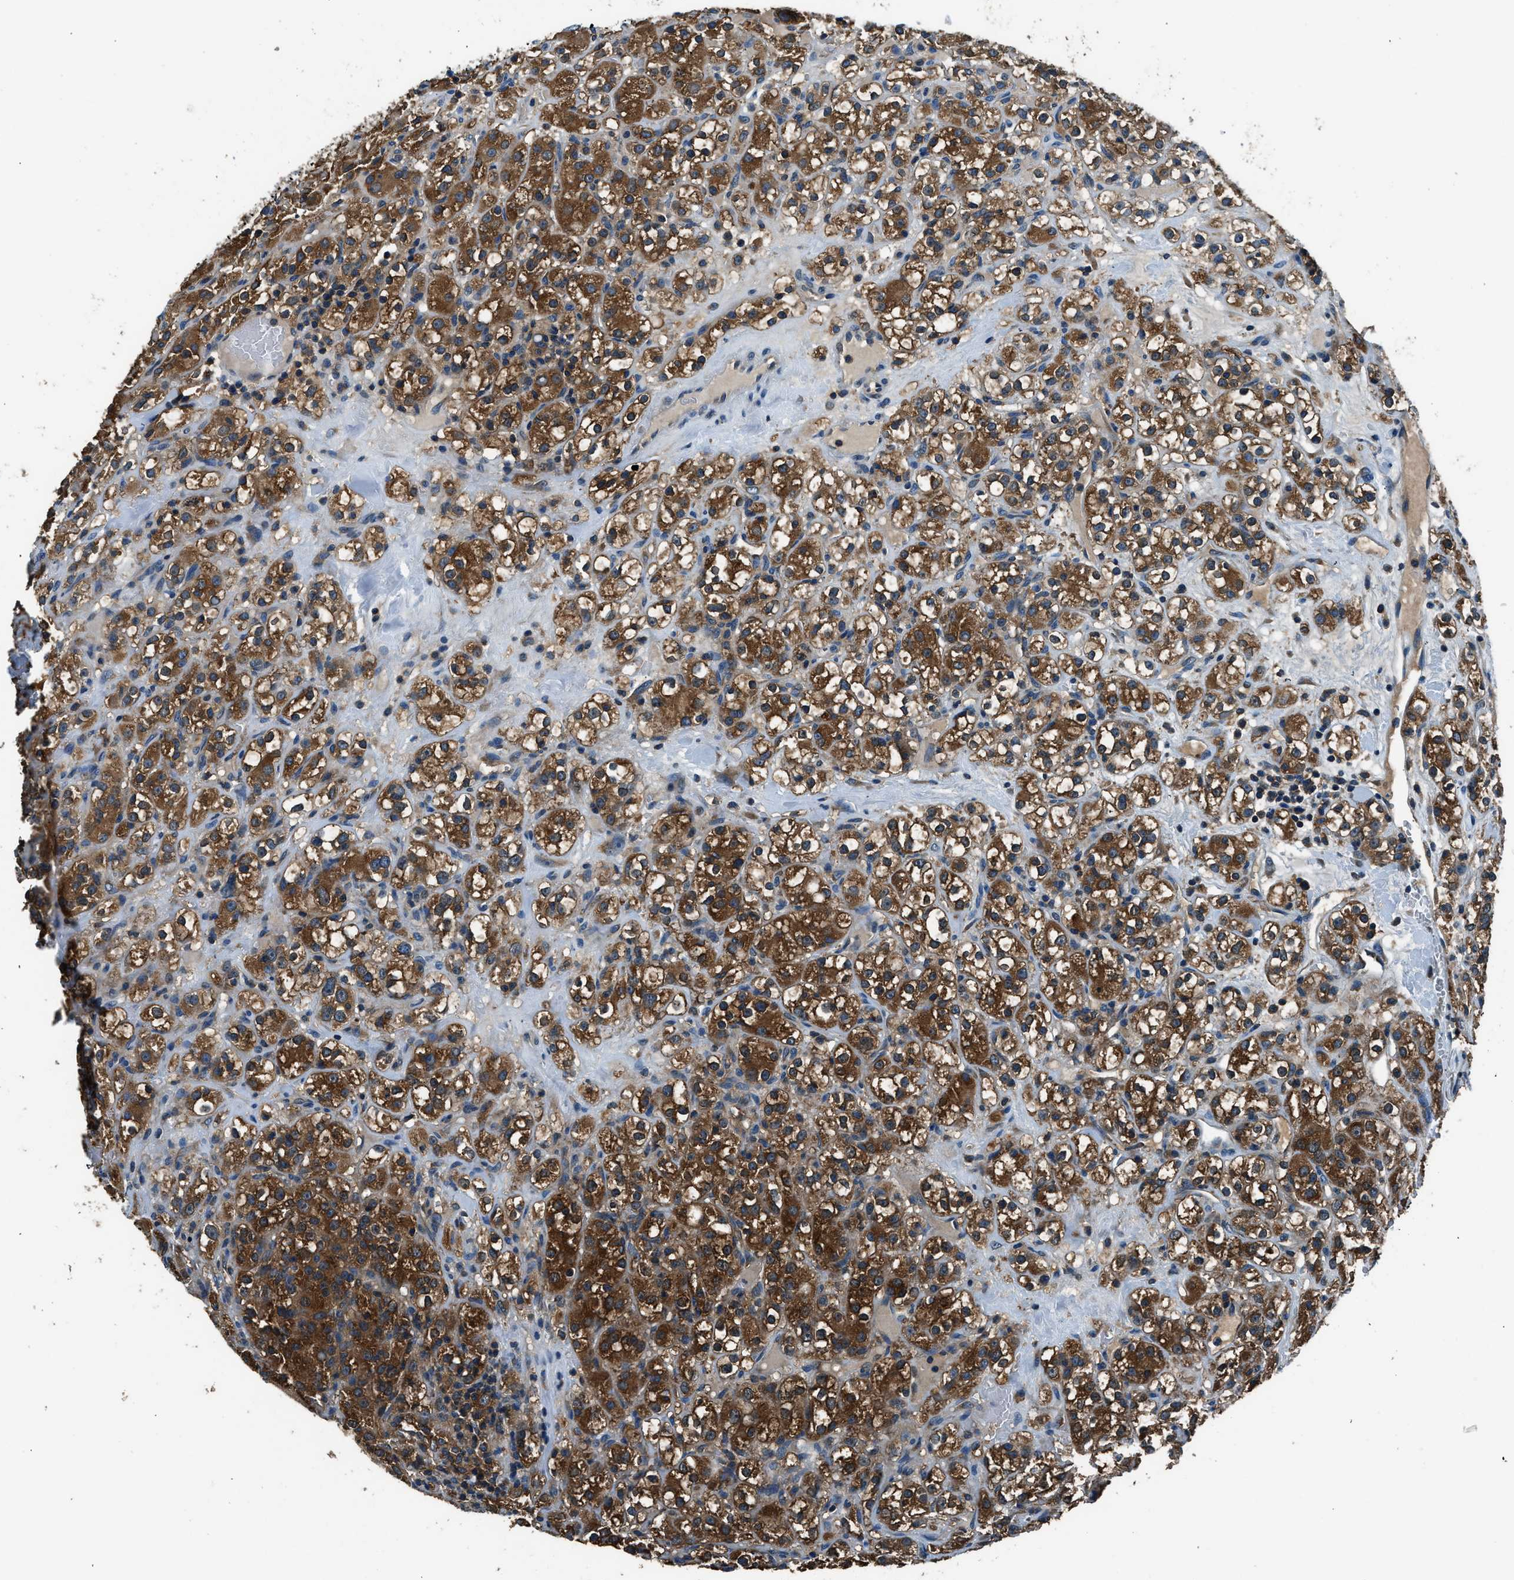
{"staining": {"intensity": "strong", "quantity": ">75%", "location": "cytoplasmic/membranous"}, "tissue": "renal cancer", "cell_type": "Tumor cells", "image_type": "cancer", "snomed": [{"axis": "morphology", "description": "Normal tissue, NOS"}, {"axis": "morphology", "description": "Adenocarcinoma, NOS"}, {"axis": "topography", "description": "Kidney"}], "caption": "Strong cytoplasmic/membranous protein staining is identified in about >75% of tumor cells in renal cancer.", "gene": "ARFGAP2", "patient": {"sex": "male", "age": 61}}